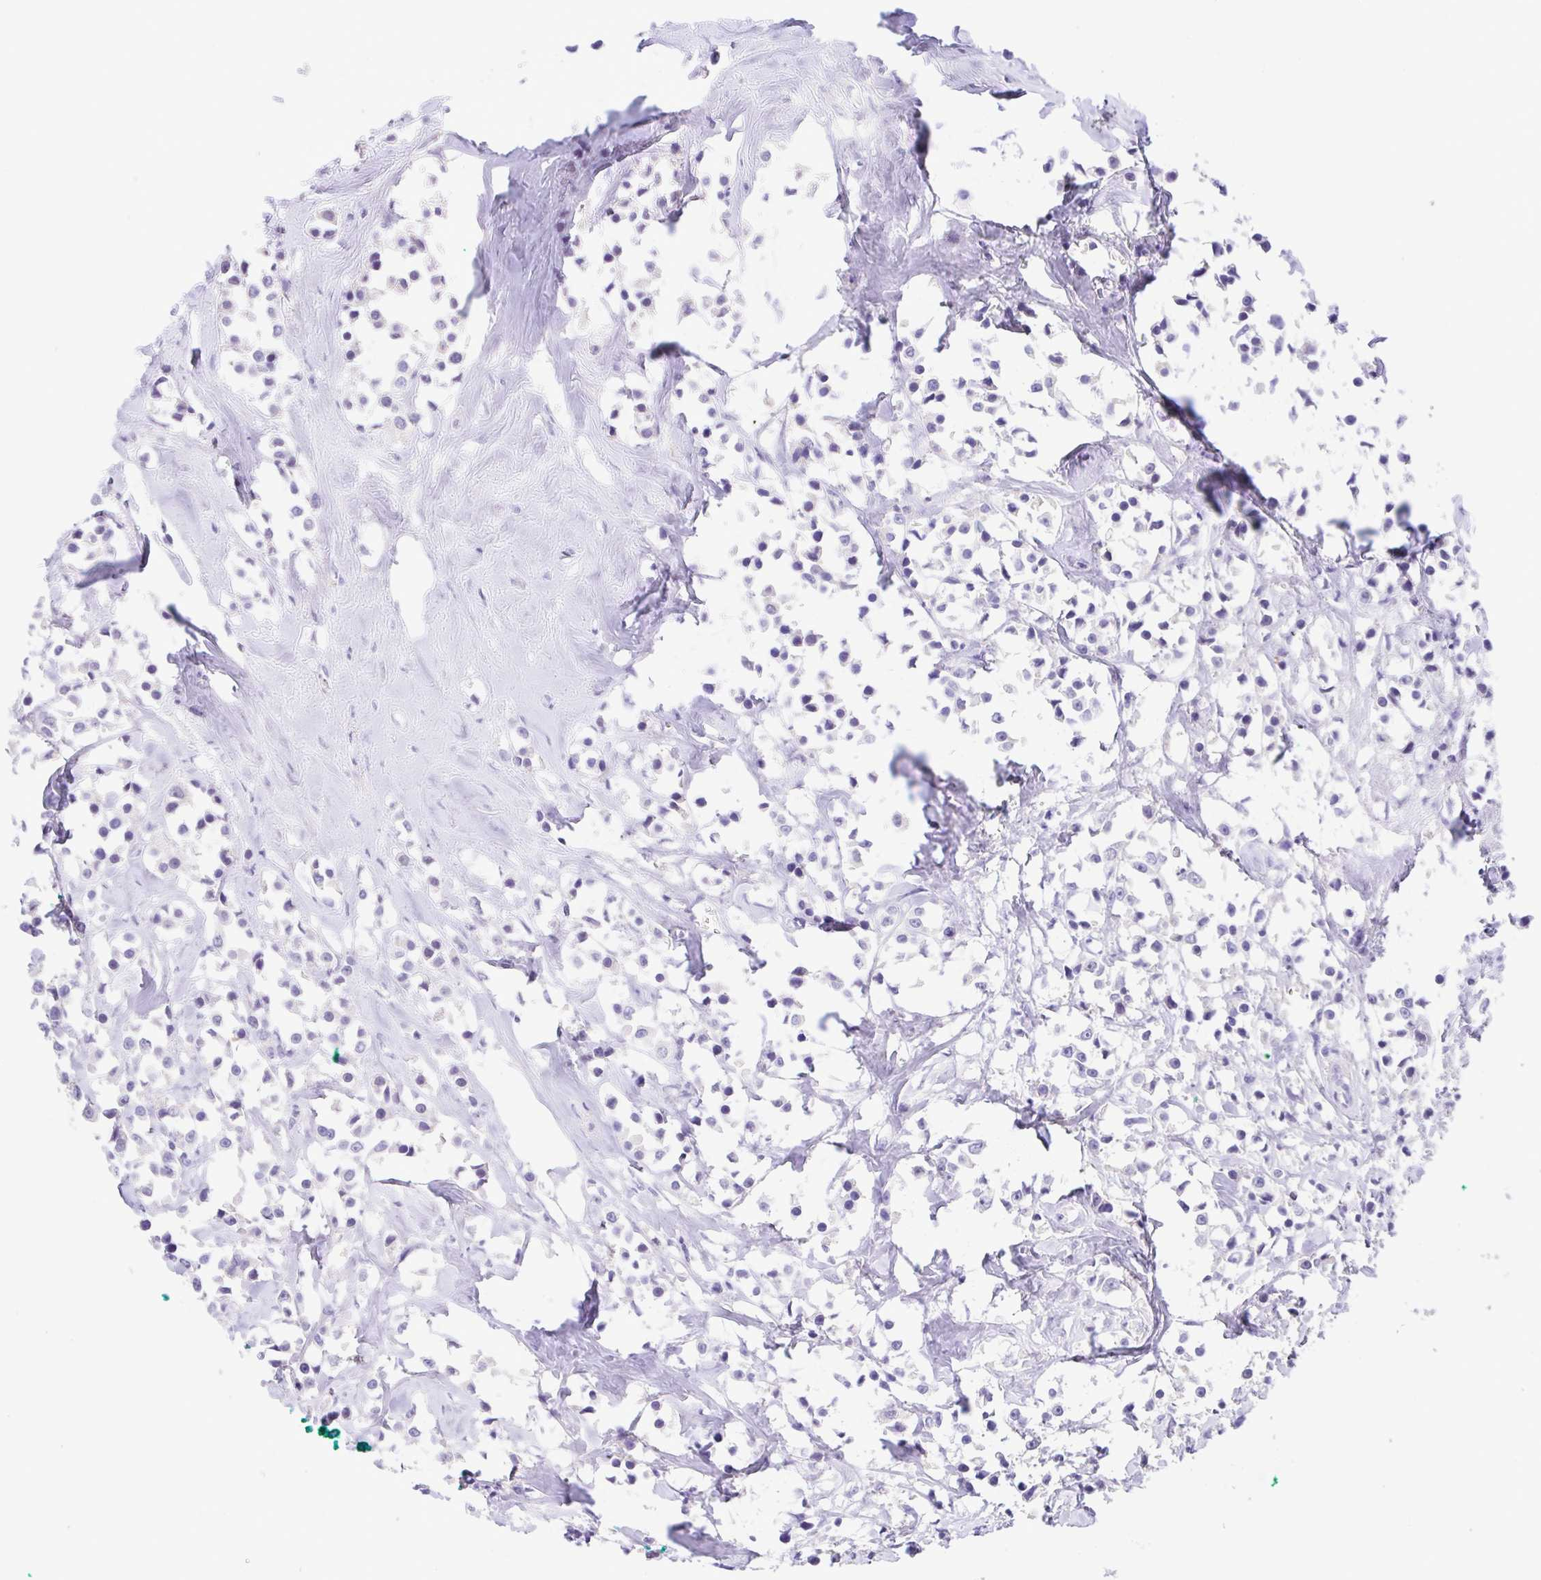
{"staining": {"intensity": "negative", "quantity": "none", "location": "none"}, "tissue": "breast cancer", "cell_type": "Tumor cells", "image_type": "cancer", "snomed": [{"axis": "morphology", "description": "Duct carcinoma"}, {"axis": "topography", "description": "Breast"}], "caption": "DAB (3,3'-diaminobenzidine) immunohistochemical staining of human breast cancer reveals no significant positivity in tumor cells. (DAB immunohistochemistry (IHC) visualized using brightfield microscopy, high magnification).", "gene": "A1BG", "patient": {"sex": "female", "age": 80}}